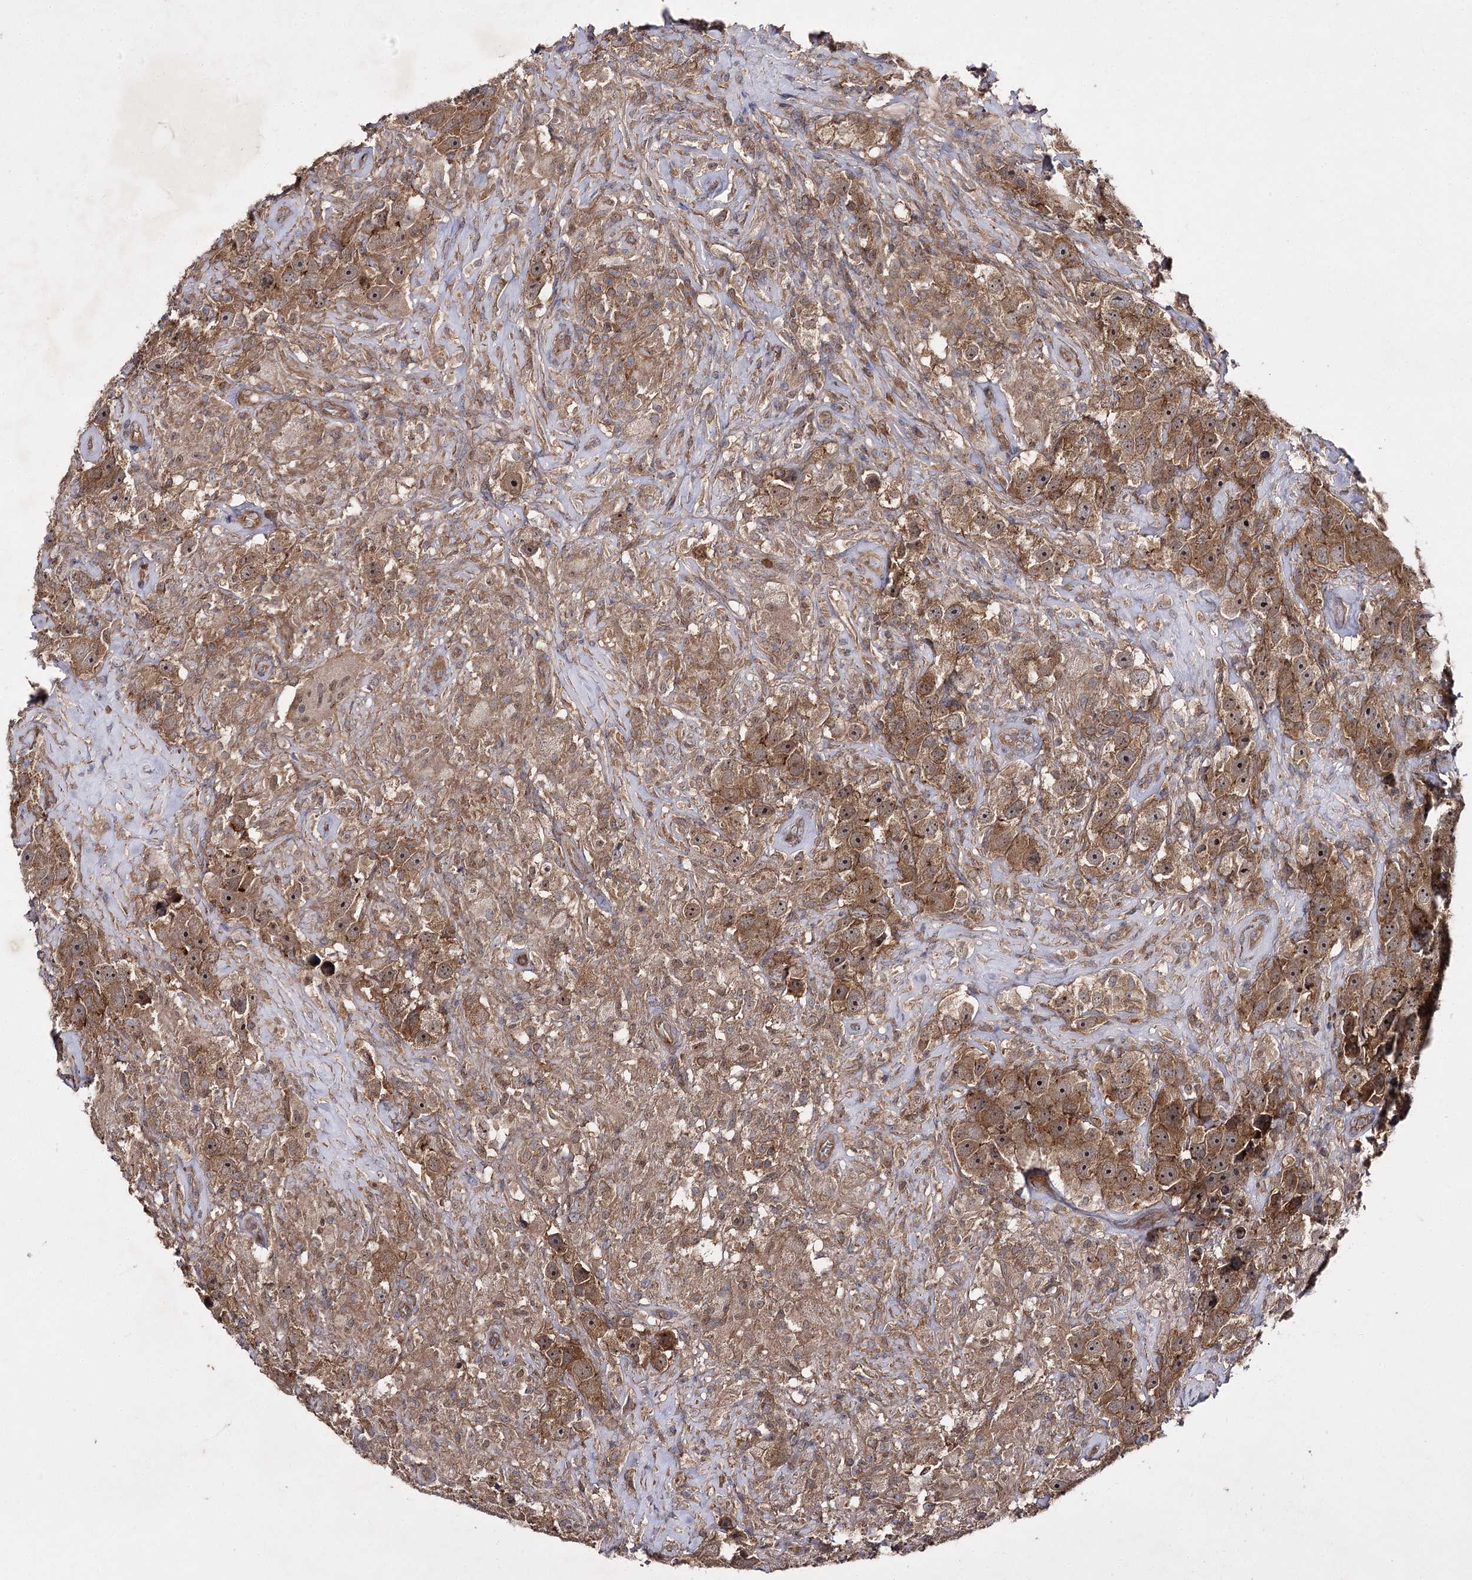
{"staining": {"intensity": "moderate", "quantity": ">75%", "location": "cytoplasmic/membranous,nuclear"}, "tissue": "testis cancer", "cell_type": "Tumor cells", "image_type": "cancer", "snomed": [{"axis": "morphology", "description": "Seminoma, NOS"}, {"axis": "topography", "description": "Testis"}], "caption": "Protein analysis of testis cancer tissue exhibits moderate cytoplasmic/membranous and nuclear expression in about >75% of tumor cells. (DAB IHC, brown staining for protein, blue staining for nuclei).", "gene": "BCR", "patient": {"sex": "male", "age": 49}}